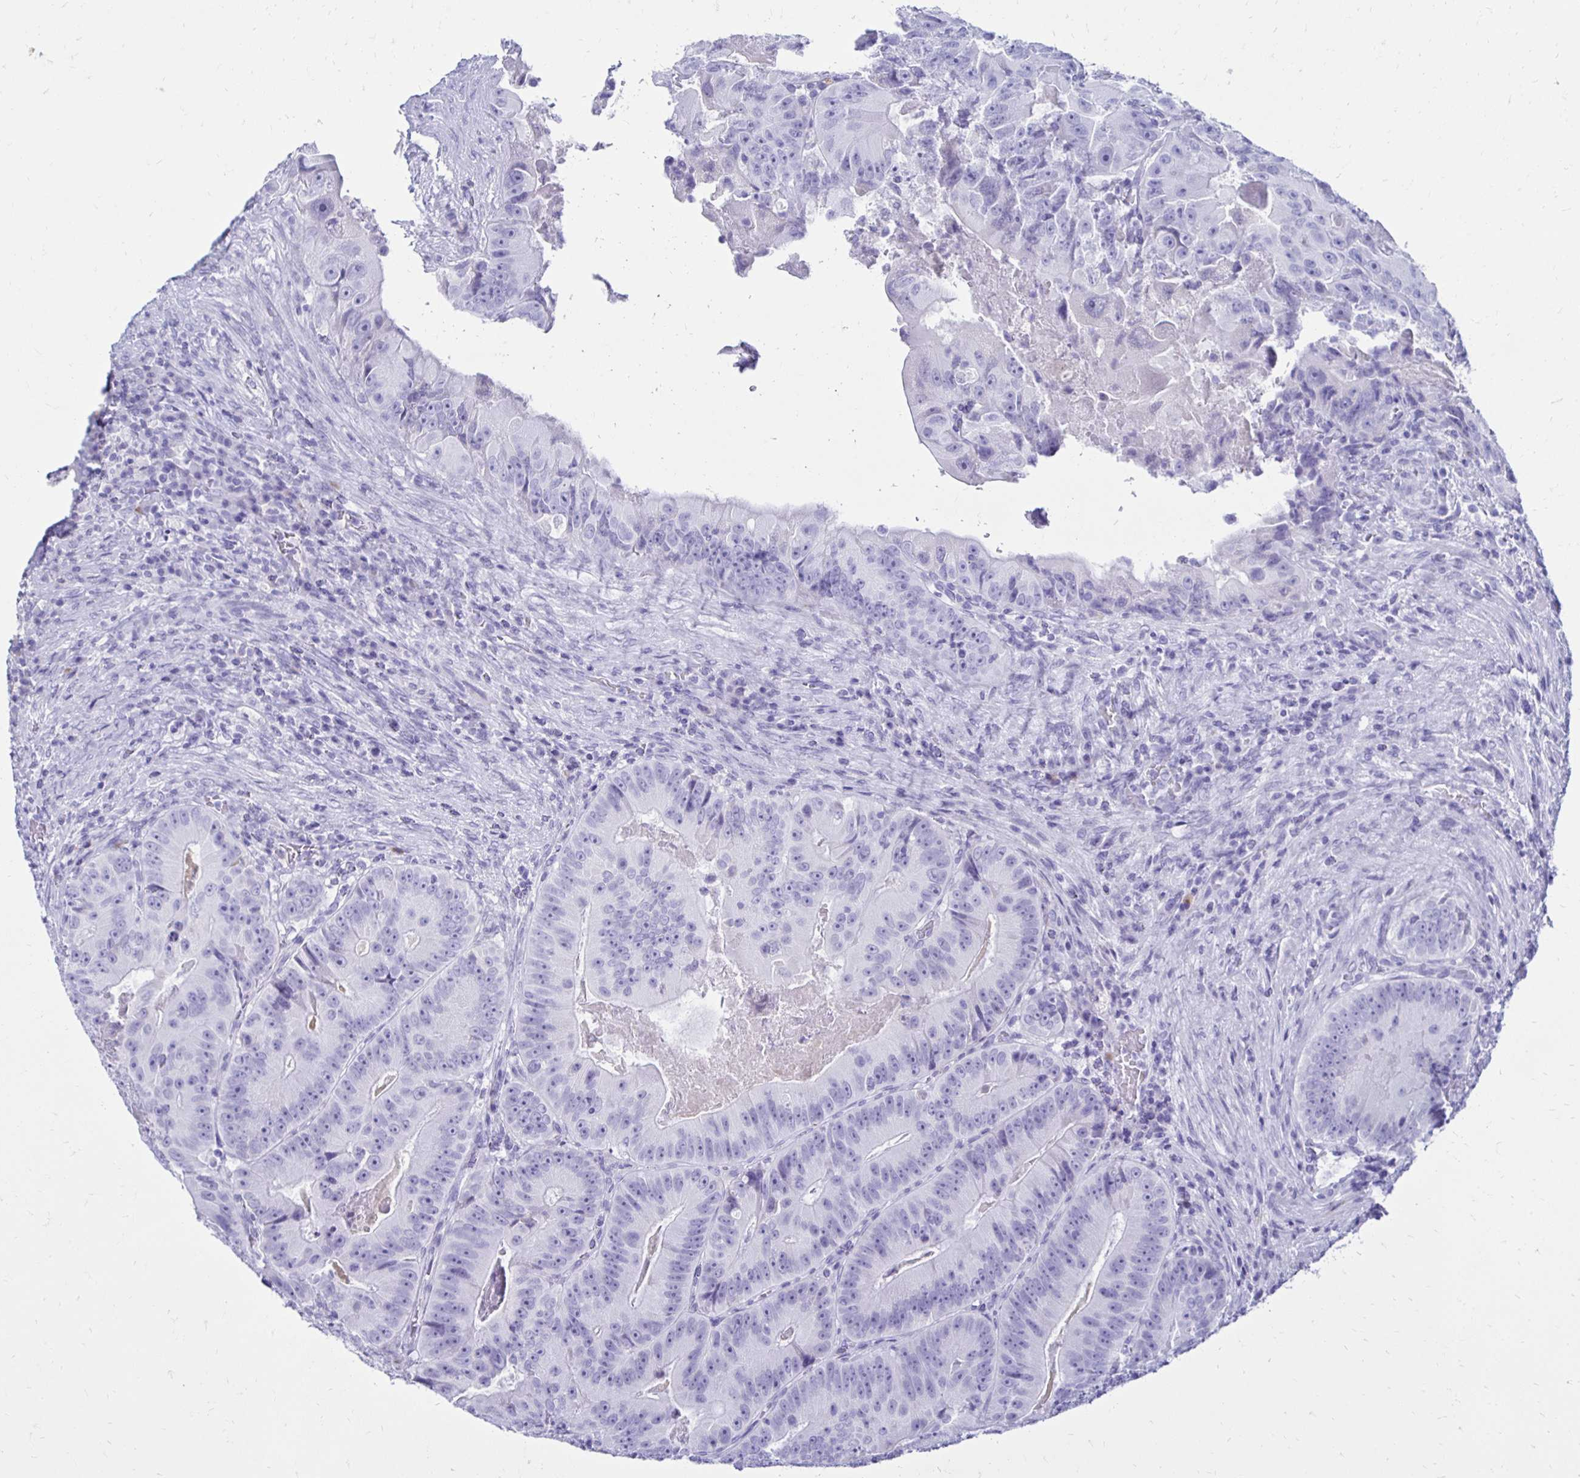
{"staining": {"intensity": "negative", "quantity": "none", "location": "none"}, "tissue": "colorectal cancer", "cell_type": "Tumor cells", "image_type": "cancer", "snomed": [{"axis": "morphology", "description": "Adenocarcinoma, NOS"}, {"axis": "topography", "description": "Colon"}], "caption": "Immunohistochemical staining of human colorectal cancer reveals no significant positivity in tumor cells. Nuclei are stained in blue.", "gene": "CST5", "patient": {"sex": "female", "age": 86}}